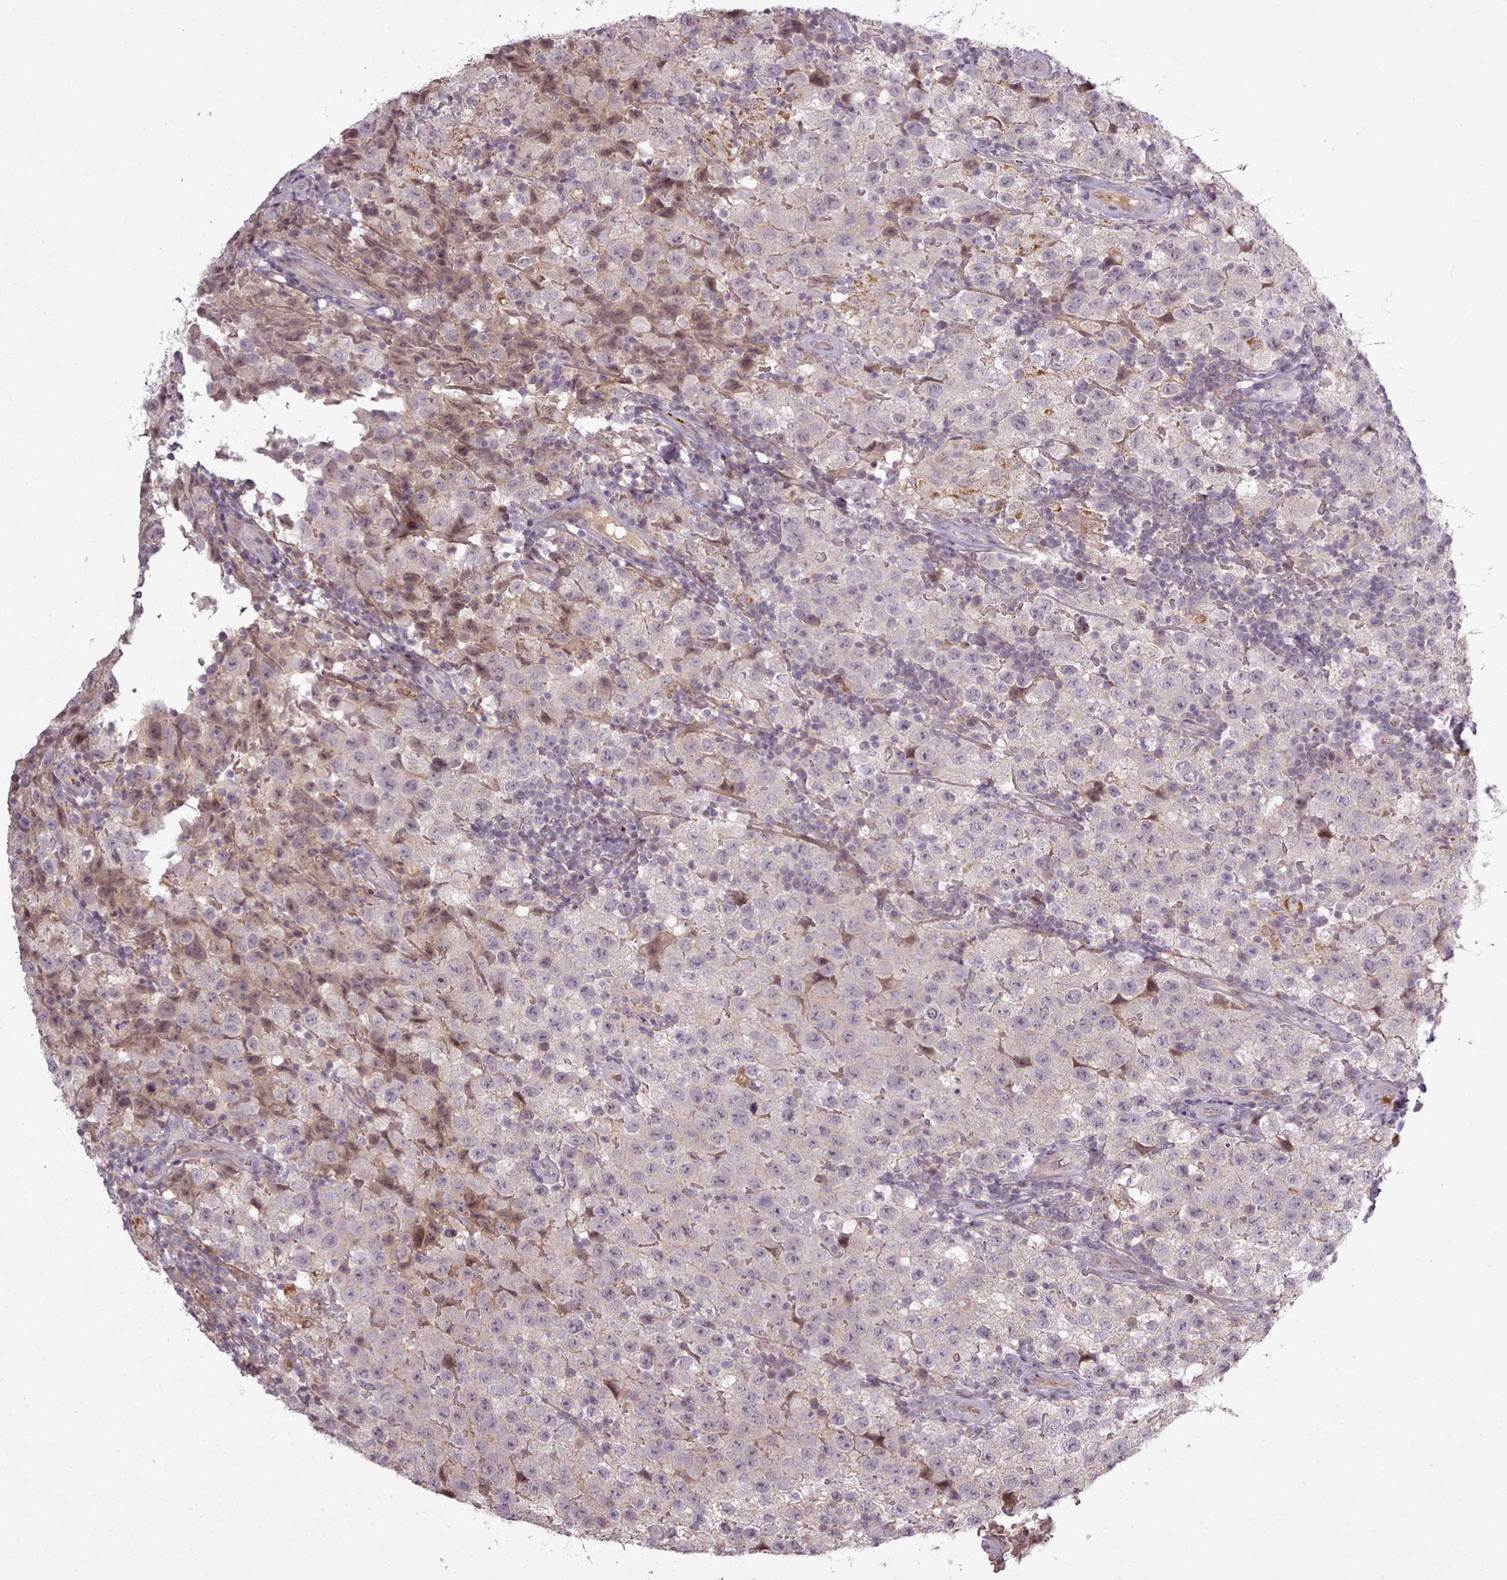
{"staining": {"intensity": "negative", "quantity": "none", "location": "none"}, "tissue": "testis cancer", "cell_type": "Tumor cells", "image_type": "cancer", "snomed": [{"axis": "morphology", "description": "Seminoma, NOS"}, {"axis": "morphology", "description": "Carcinoma, Embryonal, NOS"}, {"axis": "topography", "description": "Testis"}], "caption": "An IHC micrograph of testis cancer is shown. There is no staining in tumor cells of testis cancer.", "gene": "LEFTY2", "patient": {"sex": "male", "age": 41}}